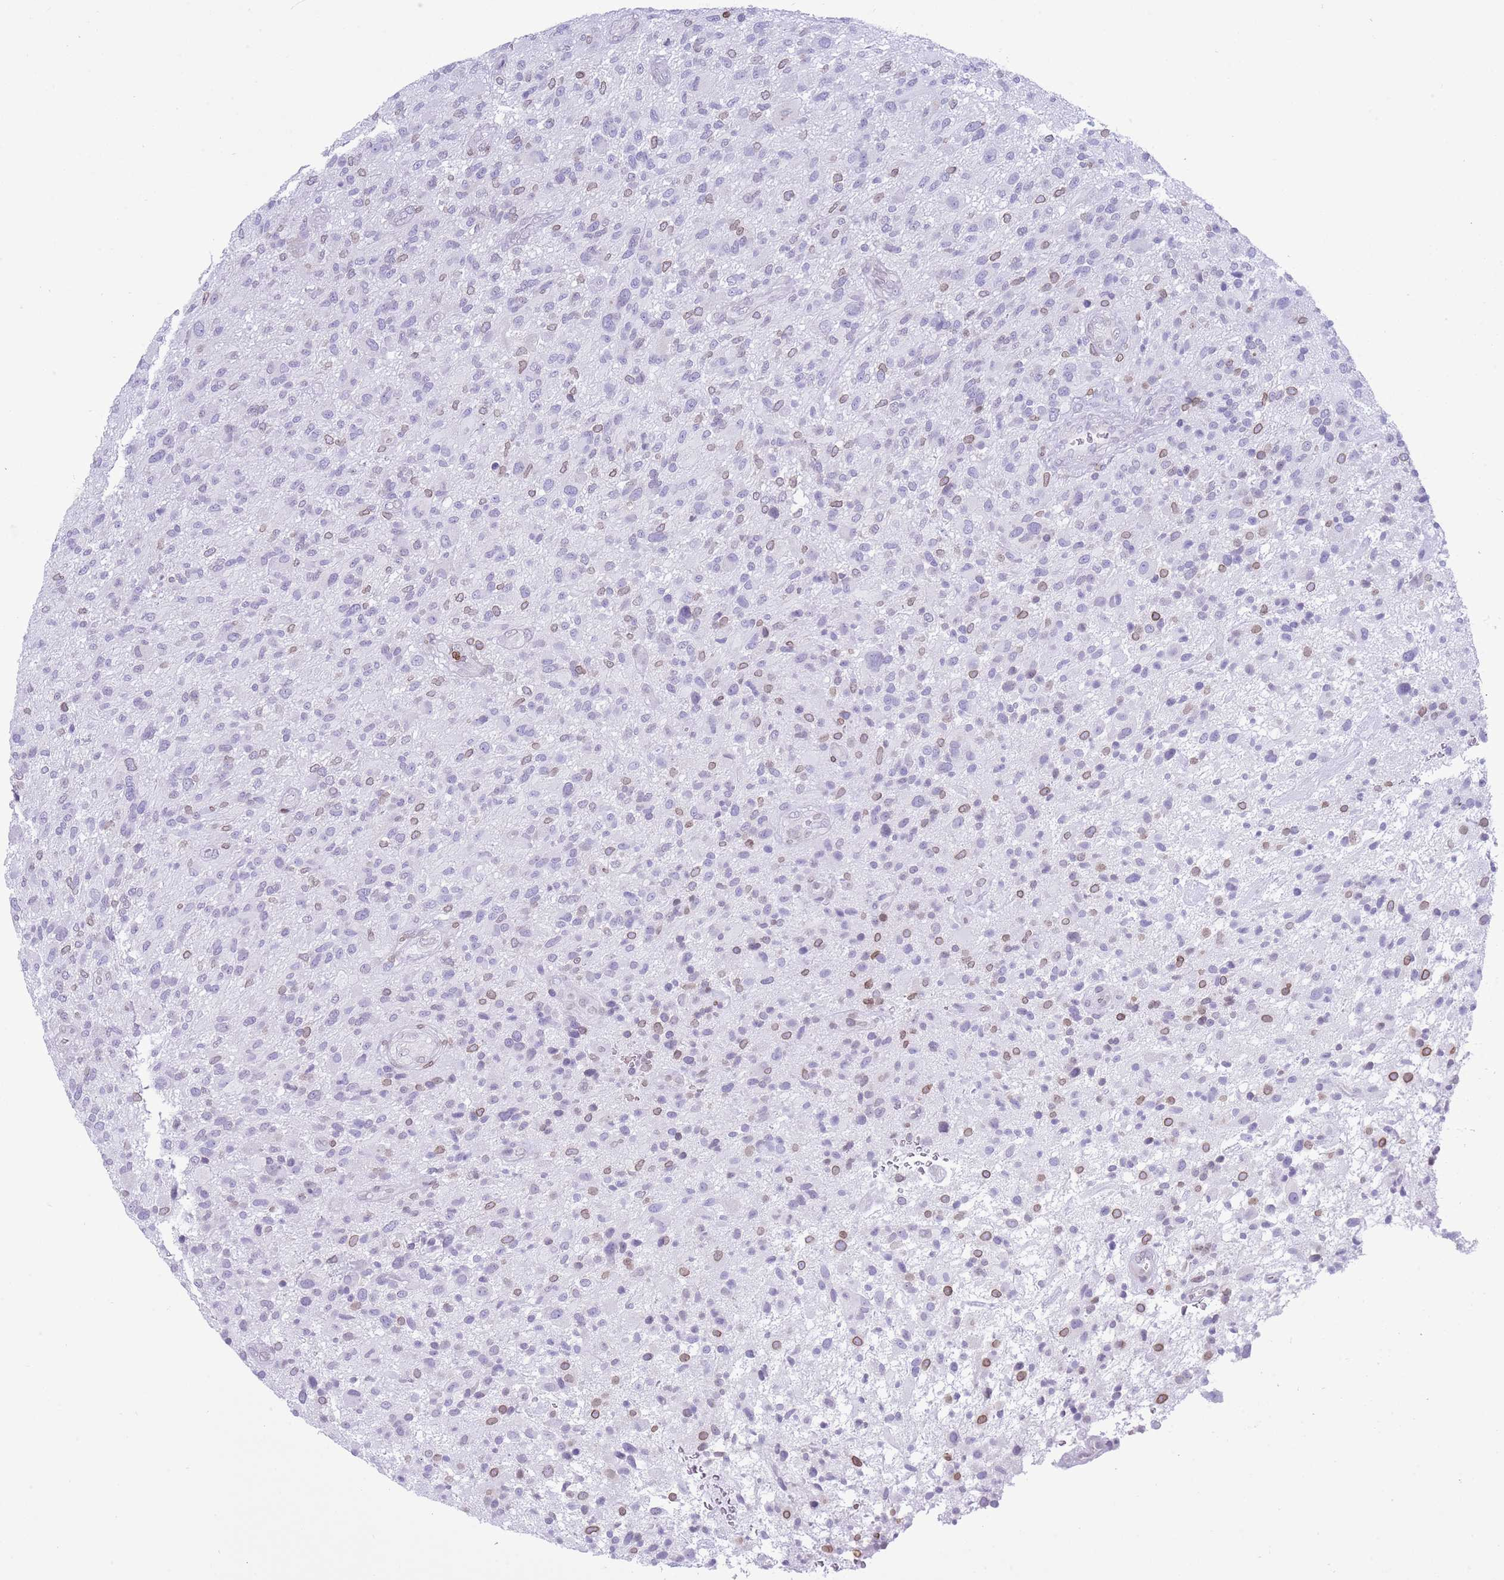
{"staining": {"intensity": "weak", "quantity": "25%-75%", "location": "cytoplasmic/membranous,nuclear"}, "tissue": "glioma", "cell_type": "Tumor cells", "image_type": "cancer", "snomed": [{"axis": "morphology", "description": "Glioma, malignant, High grade"}, {"axis": "topography", "description": "Brain"}], "caption": "The image displays immunohistochemical staining of glioma. There is weak cytoplasmic/membranous and nuclear expression is appreciated in approximately 25%-75% of tumor cells.", "gene": "LBR", "patient": {"sex": "male", "age": 47}}